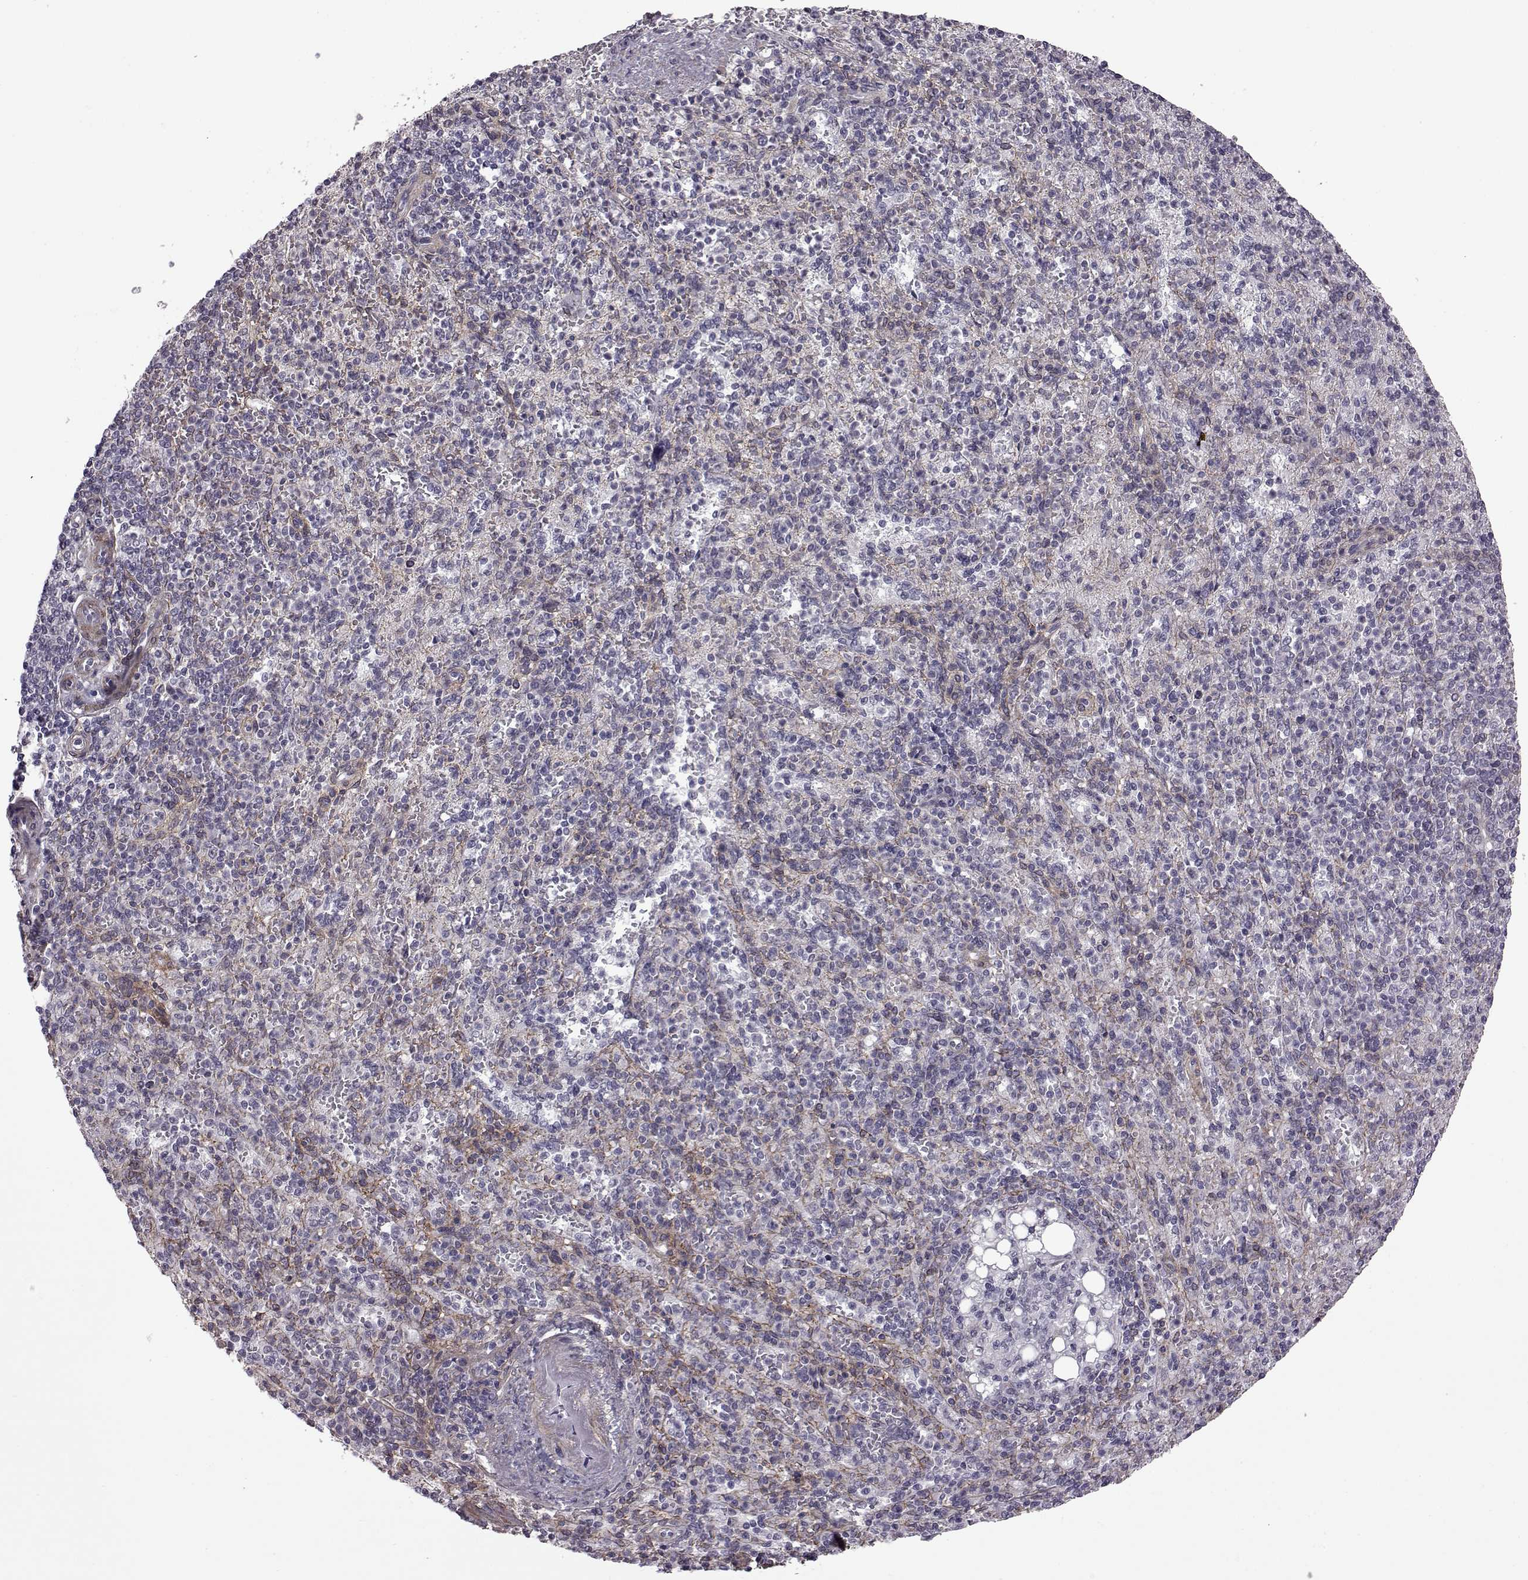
{"staining": {"intensity": "negative", "quantity": "none", "location": "none"}, "tissue": "spleen", "cell_type": "Cells in red pulp", "image_type": "normal", "snomed": [{"axis": "morphology", "description": "Normal tissue, NOS"}, {"axis": "topography", "description": "Spleen"}], "caption": "An immunohistochemistry photomicrograph of benign spleen is shown. There is no staining in cells in red pulp of spleen. (Immunohistochemistry (ihc), brightfield microscopy, high magnification).", "gene": "SYNPO2", "patient": {"sex": "female", "age": 74}}